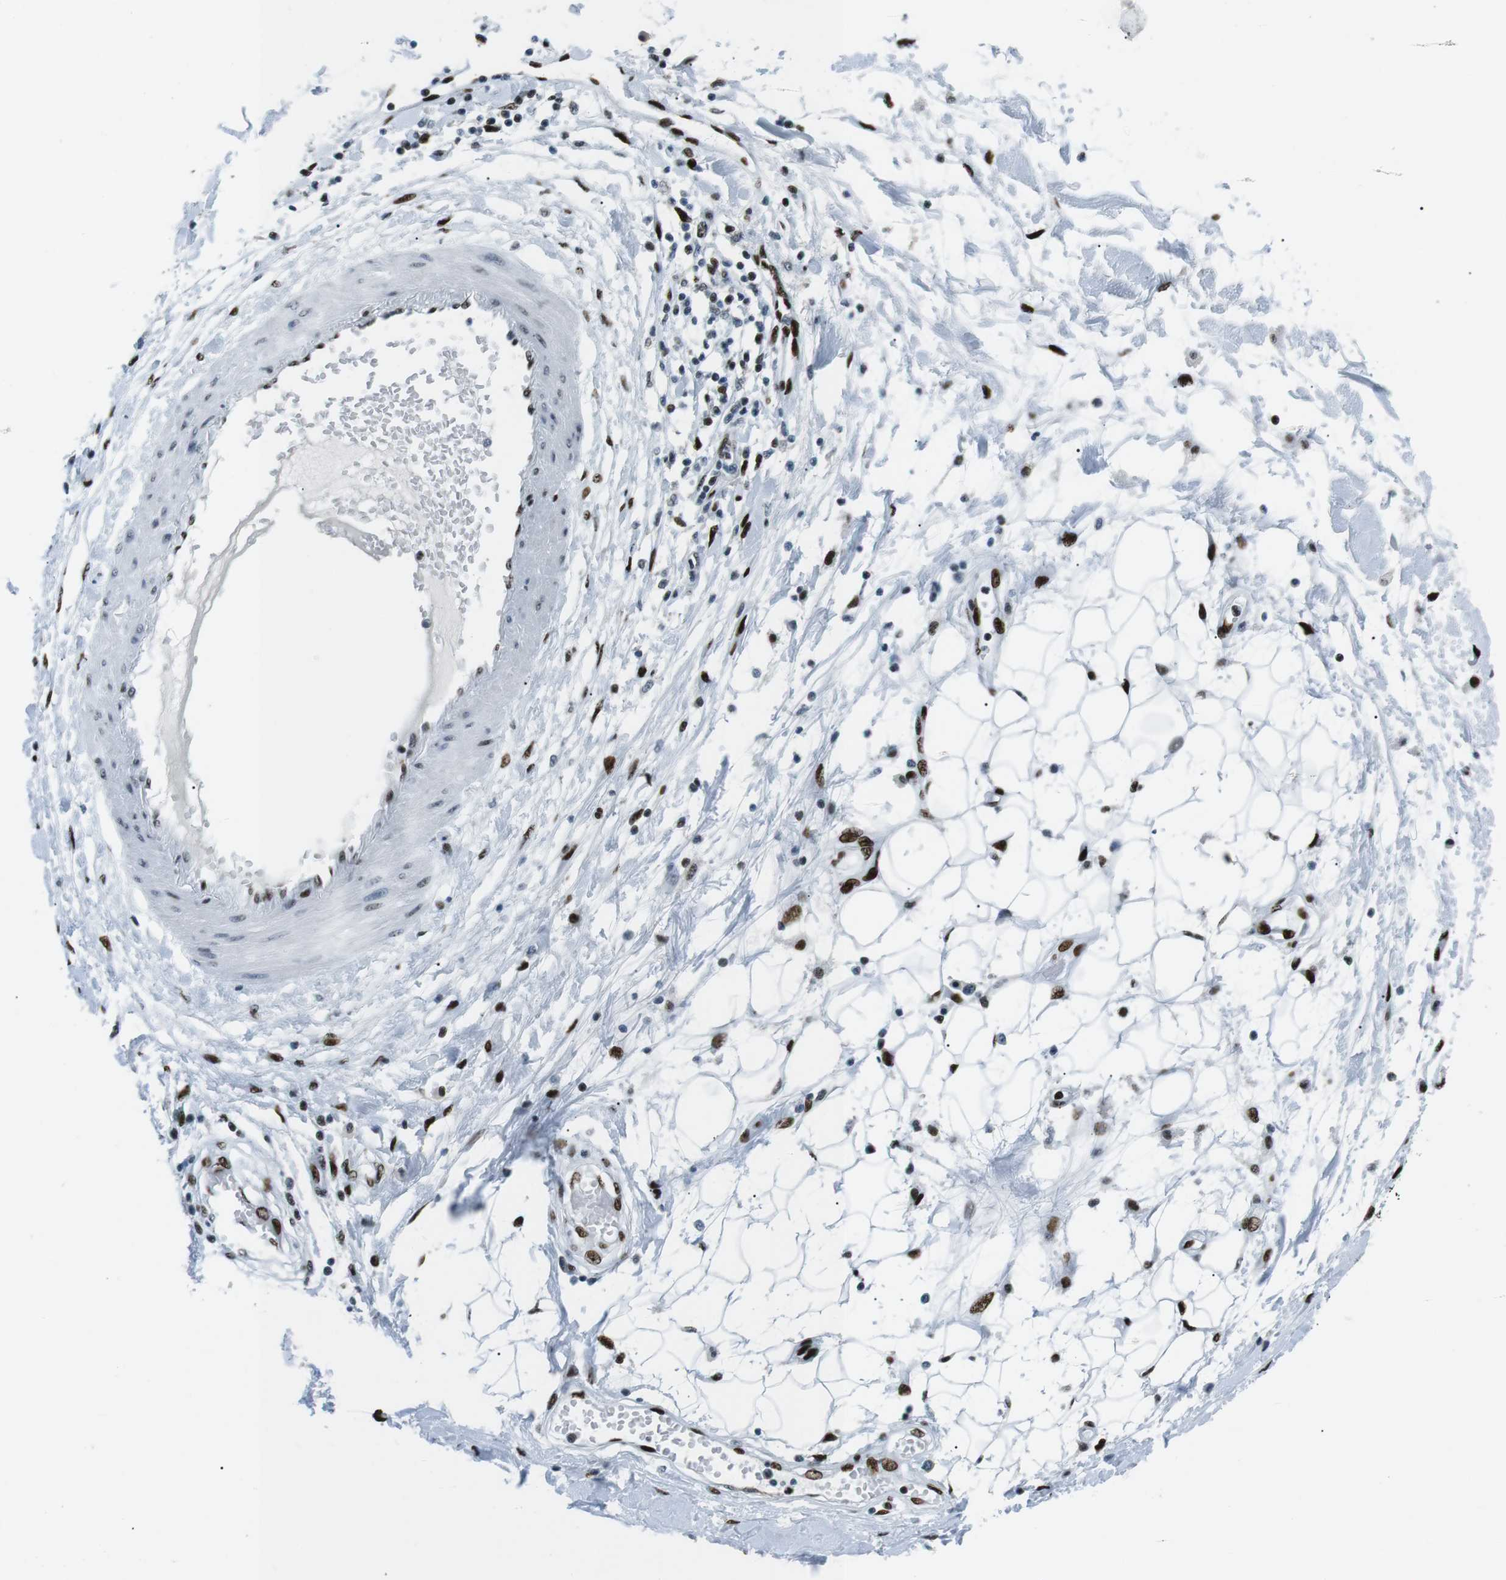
{"staining": {"intensity": "strong", "quantity": ">75%", "location": "nuclear"}, "tissue": "adipose tissue", "cell_type": "Adipocytes", "image_type": "normal", "snomed": [{"axis": "morphology", "description": "Normal tissue, NOS"}, {"axis": "morphology", "description": "Squamous cell carcinoma, NOS"}, {"axis": "topography", "description": "Skin"}, {"axis": "topography", "description": "Peripheral nerve tissue"}], "caption": "About >75% of adipocytes in unremarkable adipose tissue demonstrate strong nuclear protein positivity as visualized by brown immunohistochemical staining.", "gene": "PML", "patient": {"sex": "male", "age": 83}}